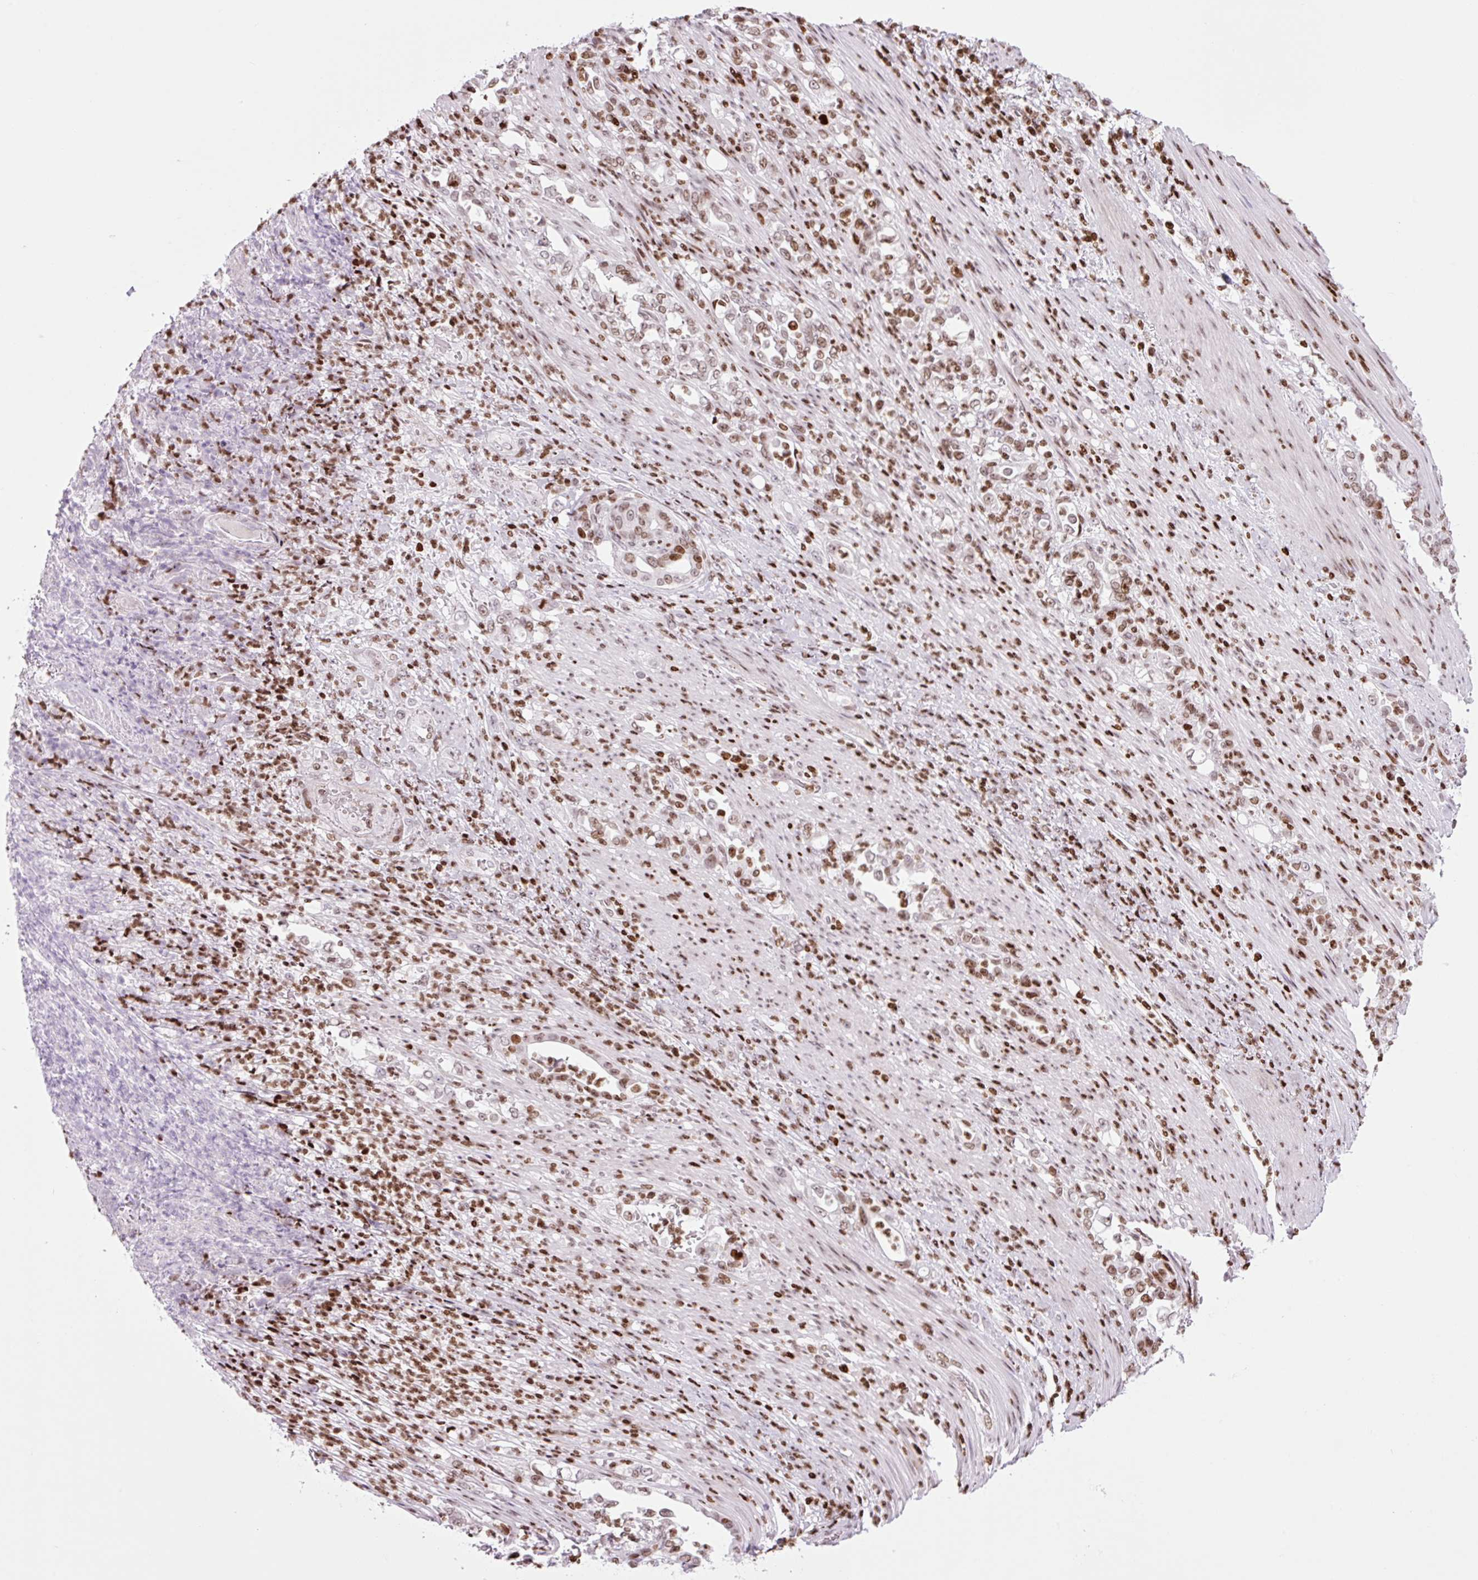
{"staining": {"intensity": "moderate", "quantity": "25%-75%", "location": "nuclear"}, "tissue": "stomach cancer", "cell_type": "Tumor cells", "image_type": "cancer", "snomed": [{"axis": "morphology", "description": "Normal tissue, NOS"}, {"axis": "morphology", "description": "Adenocarcinoma, NOS"}, {"axis": "topography", "description": "Stomach"}], "caption": "Tumor cells reveal medium levels of moderate nuclear staining in approximately 25%-75% of cells in human stomach cancer (adenocarcinoma).", "gene": "H1-3", "patient": {"sex": "female", "age": 79}}